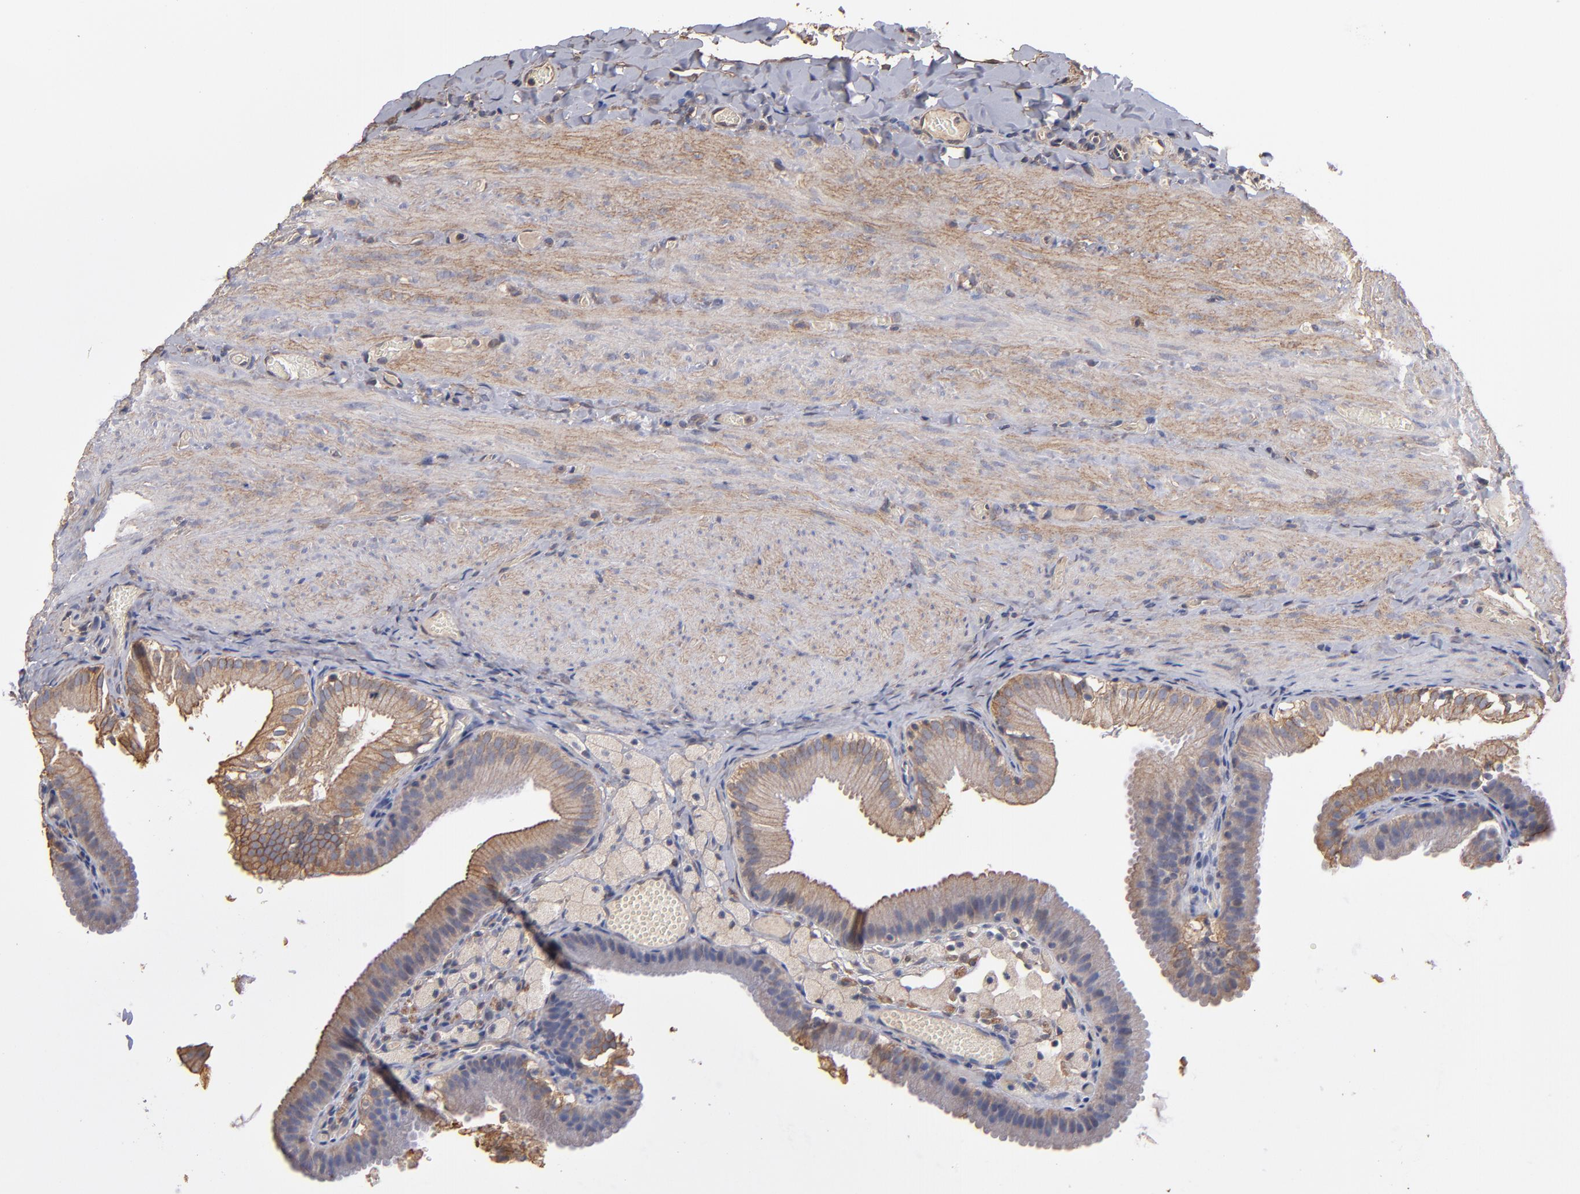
{"staining": {"intensity": "weak", "quantity": ">75%", "location": "cytoplasmic/membranous"}, "tissue": "gallbladder", "cell_type": "Glandular cells", "image_type": "normal", "snomed": [{"axis": "morphology", "description": "Normal tissue, NOS"}, {"axis": "topography", "description": "Gallbladder"}], "caption": "Immunohistochemical staining of benign human gallbladder demonstrates low levels of weak cytoplasmic/membranous staining in about >75% of glandular cells.", "gene": "DMD", "patient": {"sex": "female", "age": 24}}